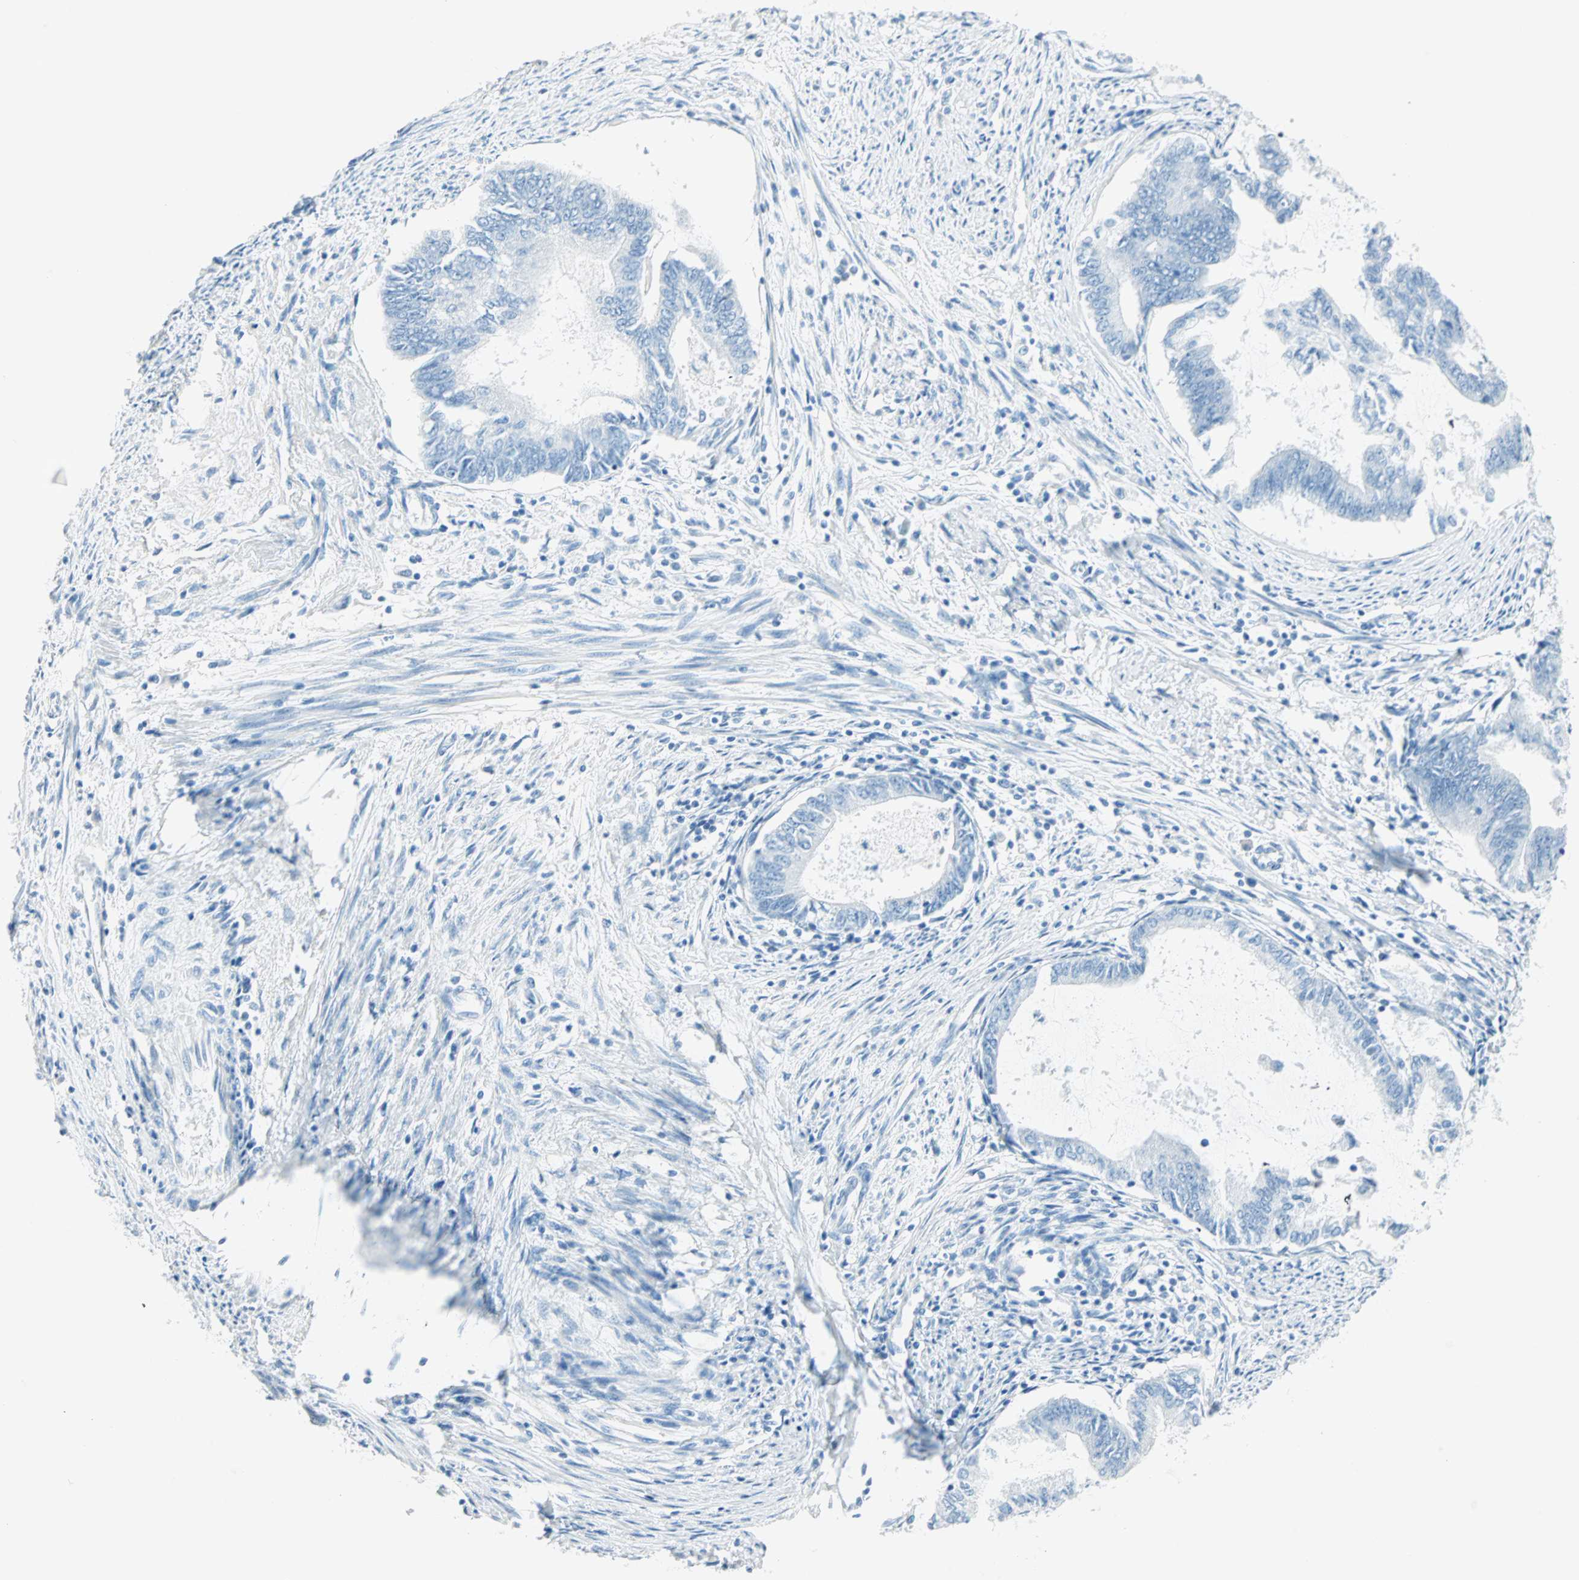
{"staining": {"intensity": "negative", "quantity": "none", "location": "none"}, "tissue": "endometrial cancer", "cell_type": "Tumor cells", "image_type": "cancer", "snomed": [{"axis": "morphology", "description": "Adenocarcinoma, NOS"}, {"axis": "topography", "description": "Endometrium"}], "caption": "Immunohistochemistry (IHC) histopathology image of human endometrial cancer stained for a protein (brown), which displays no staining in tumor cells. (Brightfield microscopy of DAB (3,3'-diaminobenzidine) IHC at high magnification).", "gene": "NES", "patient": {"sex": "female", "age": 86}}